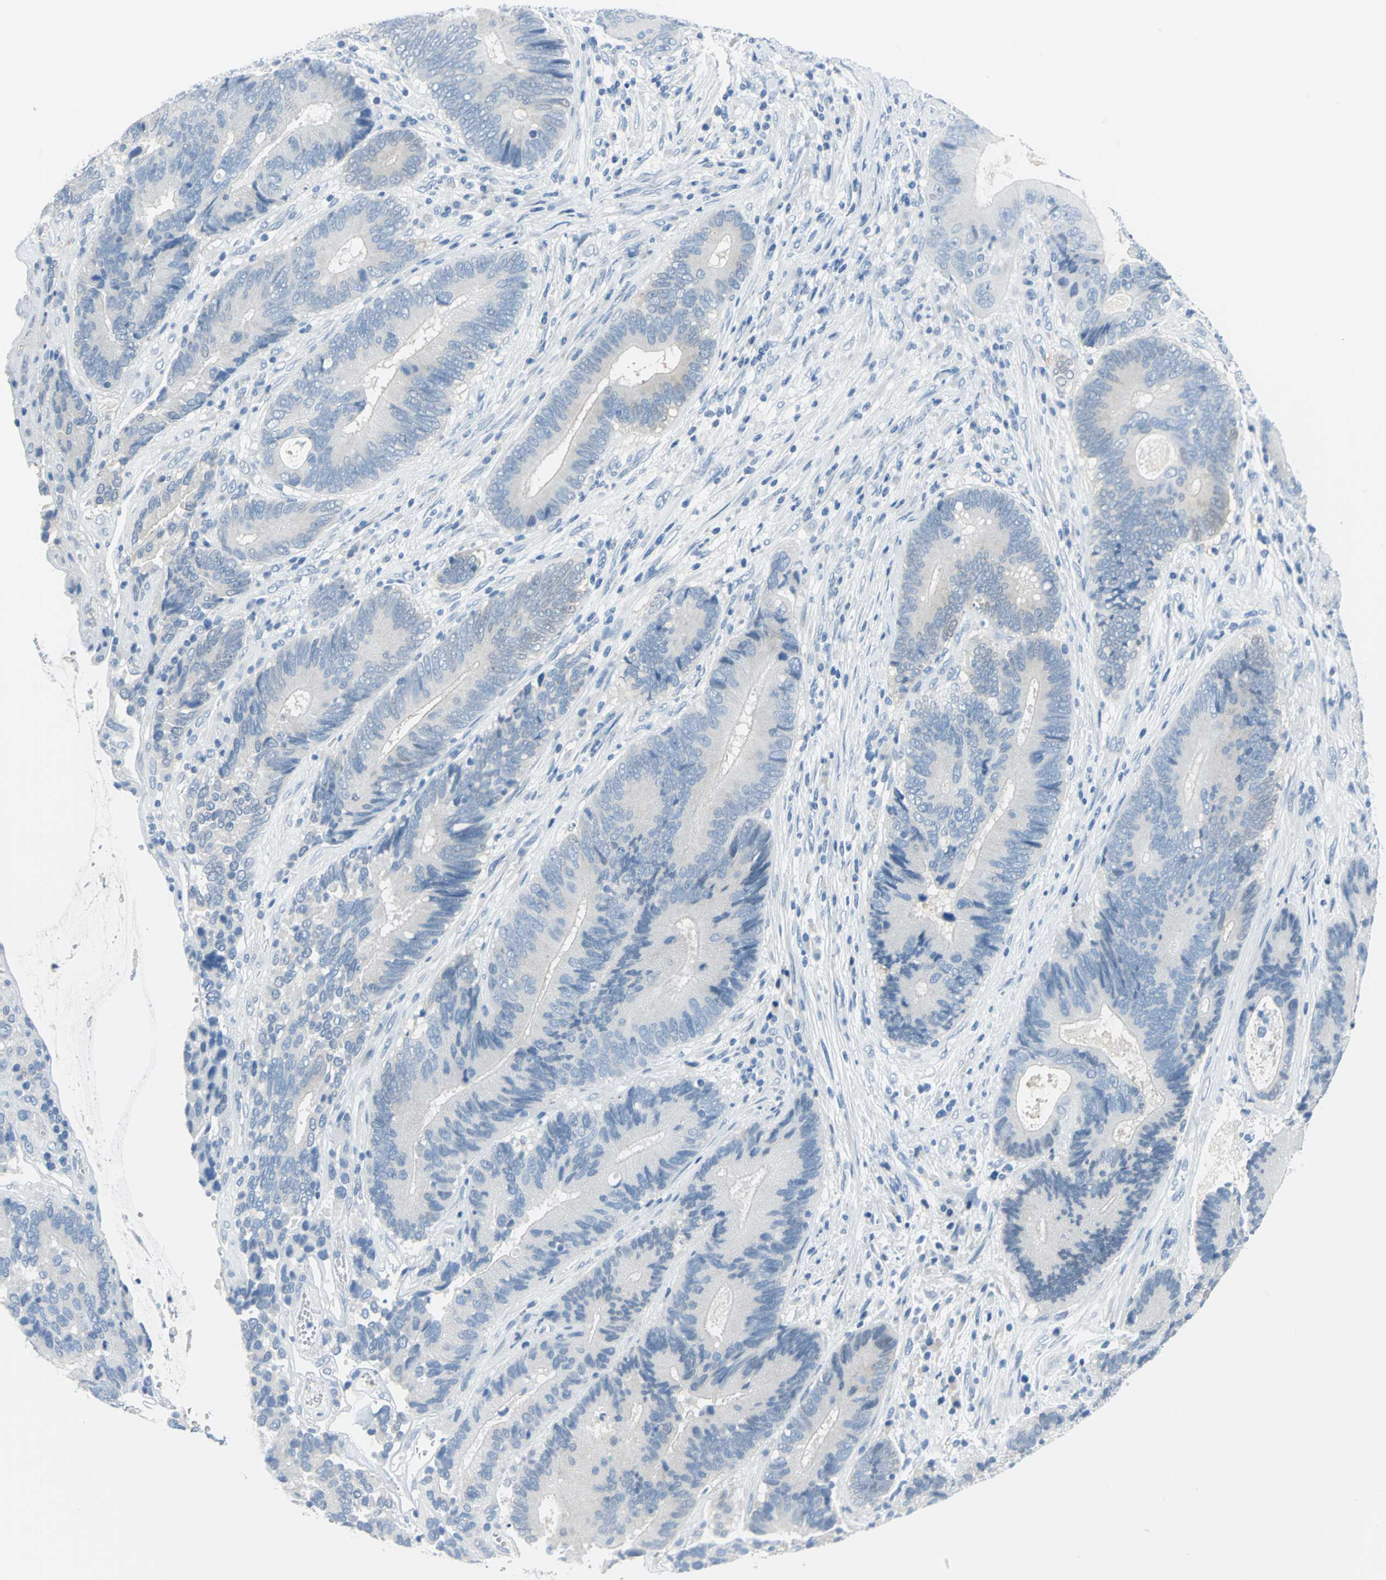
{"staining": {"intensity": "negative", "quantity": "none", "location": "none"}, "tissue": "colorectal cancer", "cell_type": "Tumor cells", "image_type": "cancer", "snomed": [{"axis": "morphology", "description": "Adenocarcinoma, NOS"}, {"axis": "topography", "description": "Colon"}], "caption": "This is an IHC image of human colorectal cancer. There is no positivity in tumor cells.", "gene": "PKLR", "patient": {"sex": "female", "age": 78}}